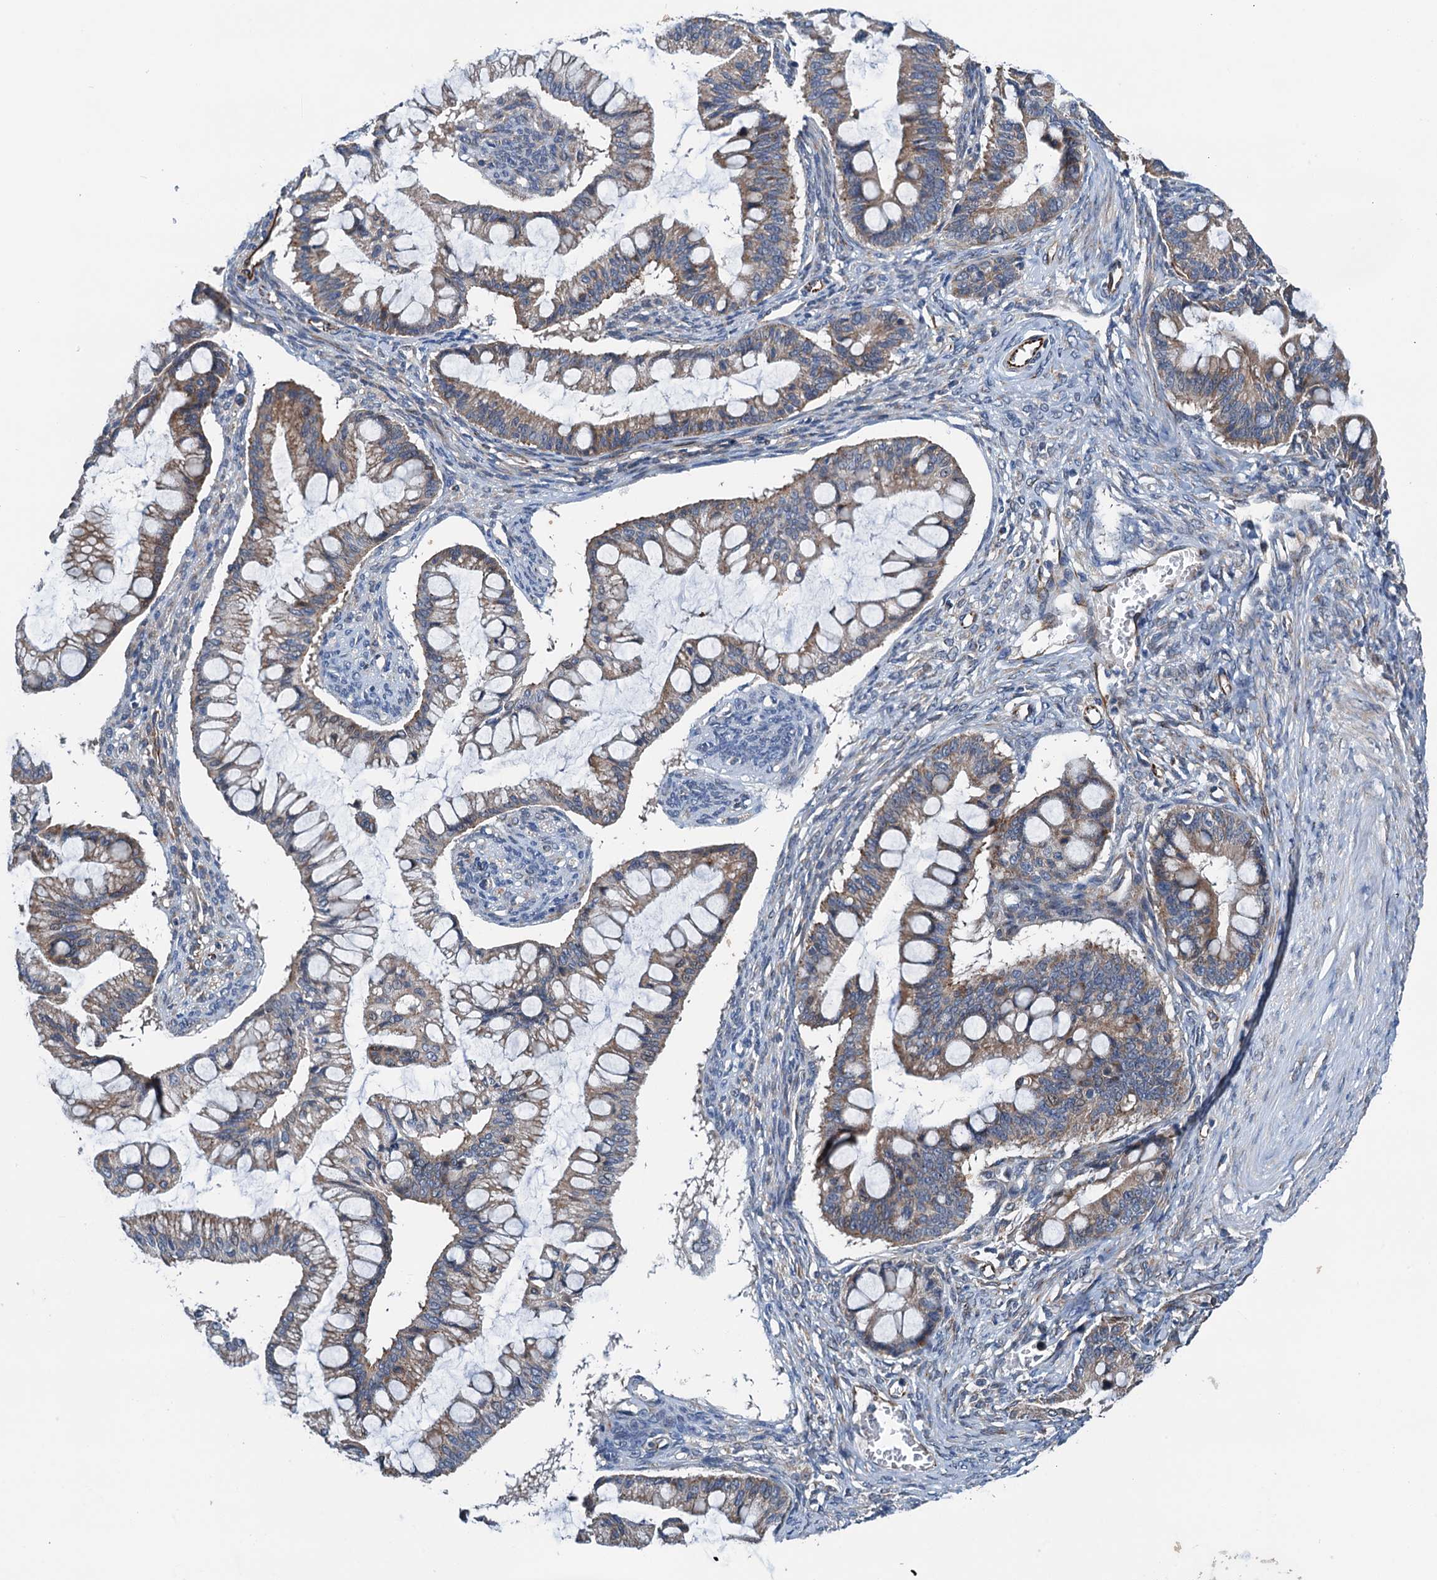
{"staining": {"intensity": "moderate", "quantity": ">75%", "location": "cytoplasmic/membranous"}, "tissue": "ovarian cancer", "cell_type": "Tumor cells", "image_type": "cancer", "snomed": [{"axis": "morphology", "description": "Cystadenocarcinoma, mucinous, NOS"}, {"axis": "topography", "description": "Ovary"}], "caption": "Human ovarian cancer (mucinous cystadenocarcinoma) stained with a protein marker shows moderate staining in tumor cells.", "gene": "ELAC1", "patient": {"sex": "female", "age": 73}}